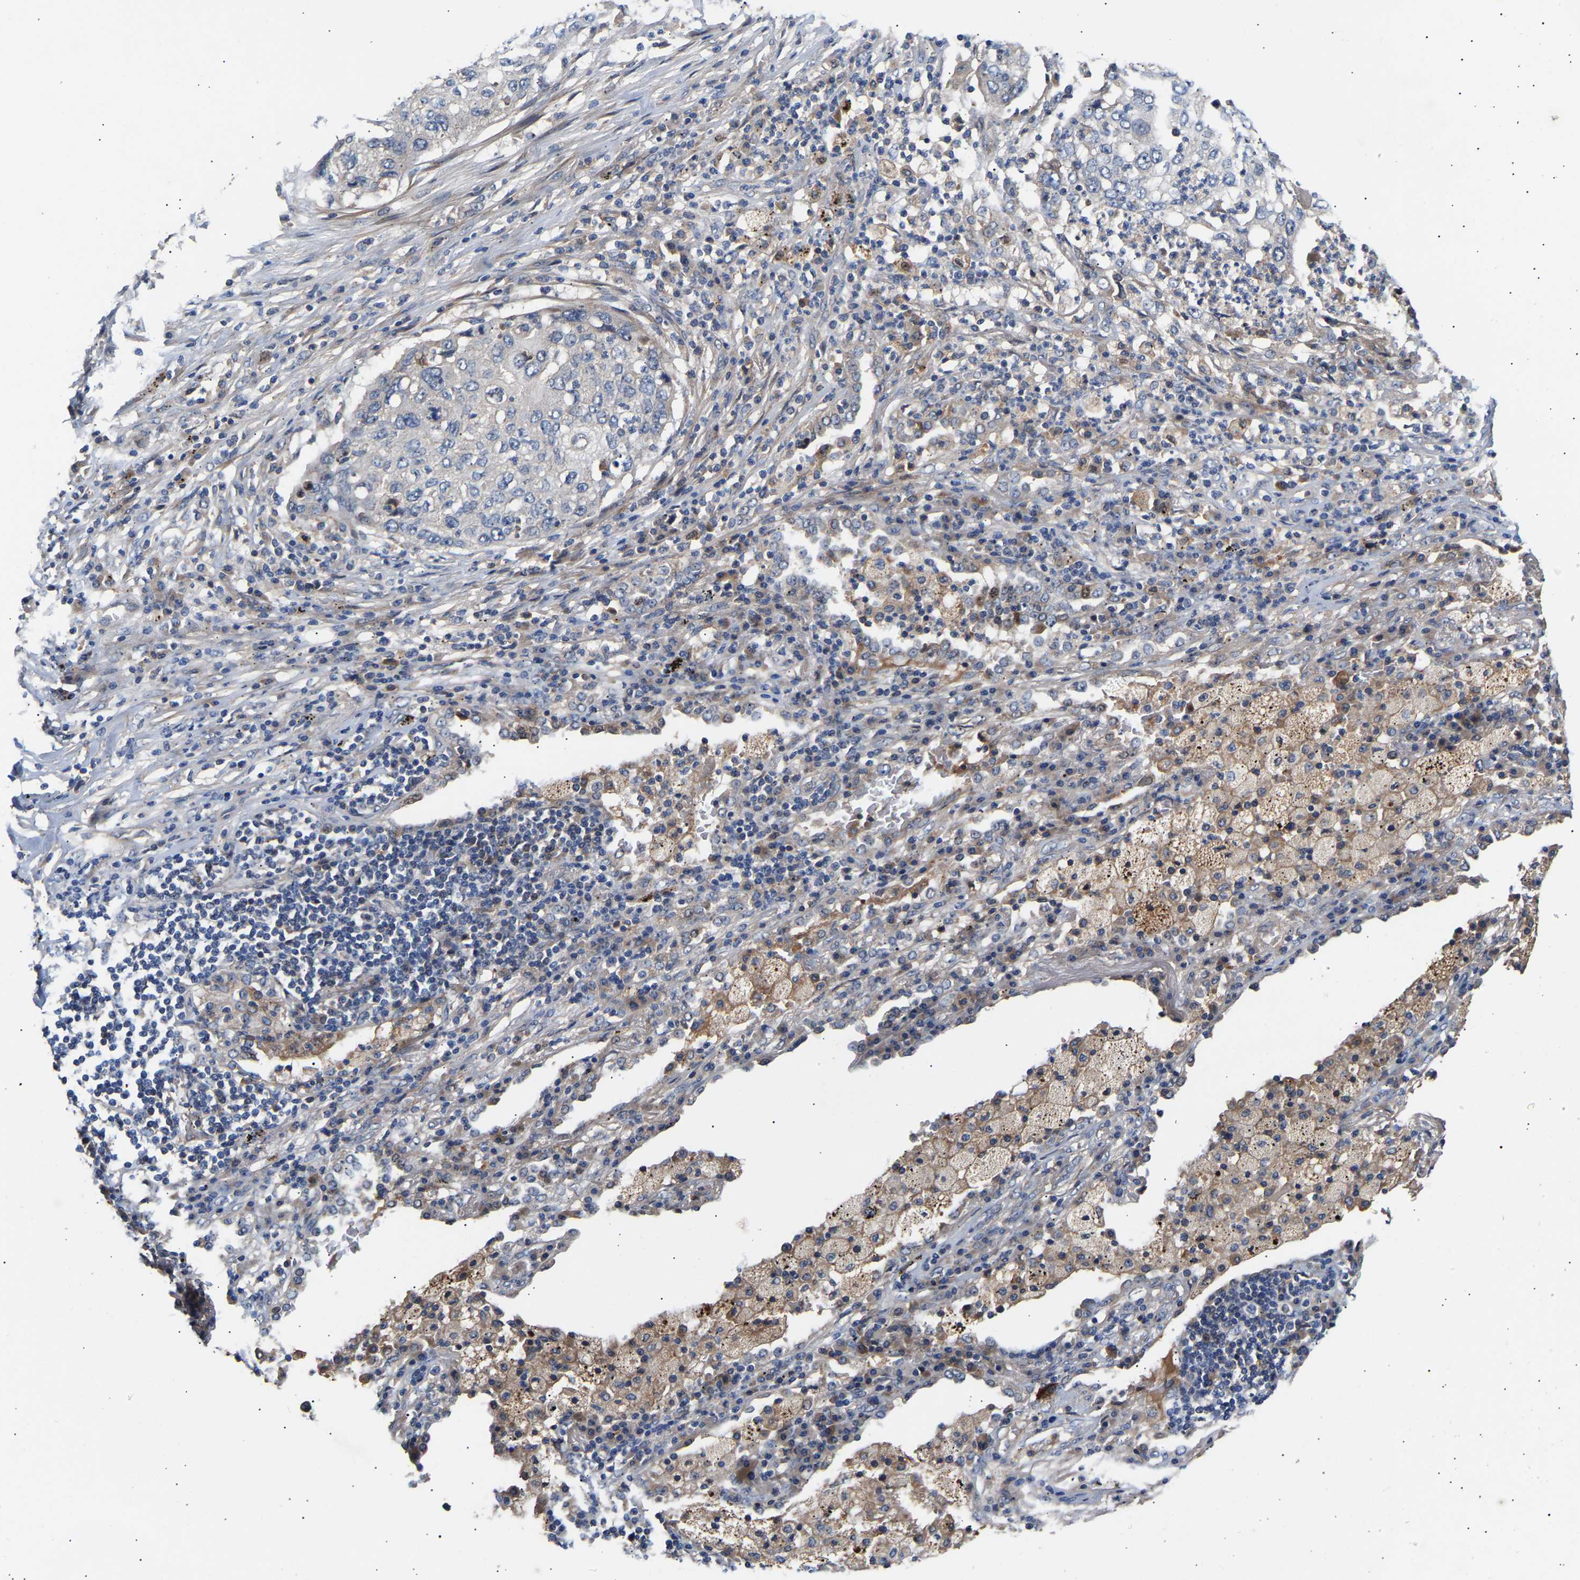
{"staining": {"intensity": "negative", "quantity": "none", "location": "none"}, "tissue": "lung cancer", "cell_type": "Tumor cells", "image_type": "cancer", "snomed": [{"axis": "morphology", "description": "Squamous cell carcinoma, NOS"}, {"axis": "topography", "description": "Lung"}], "caption": "Protein analysis of lung squamous cell carcinoma shows no significant expression in tumor cells.", "gene": "KASH5", "patient": {"sex": "female", "age": 63}}